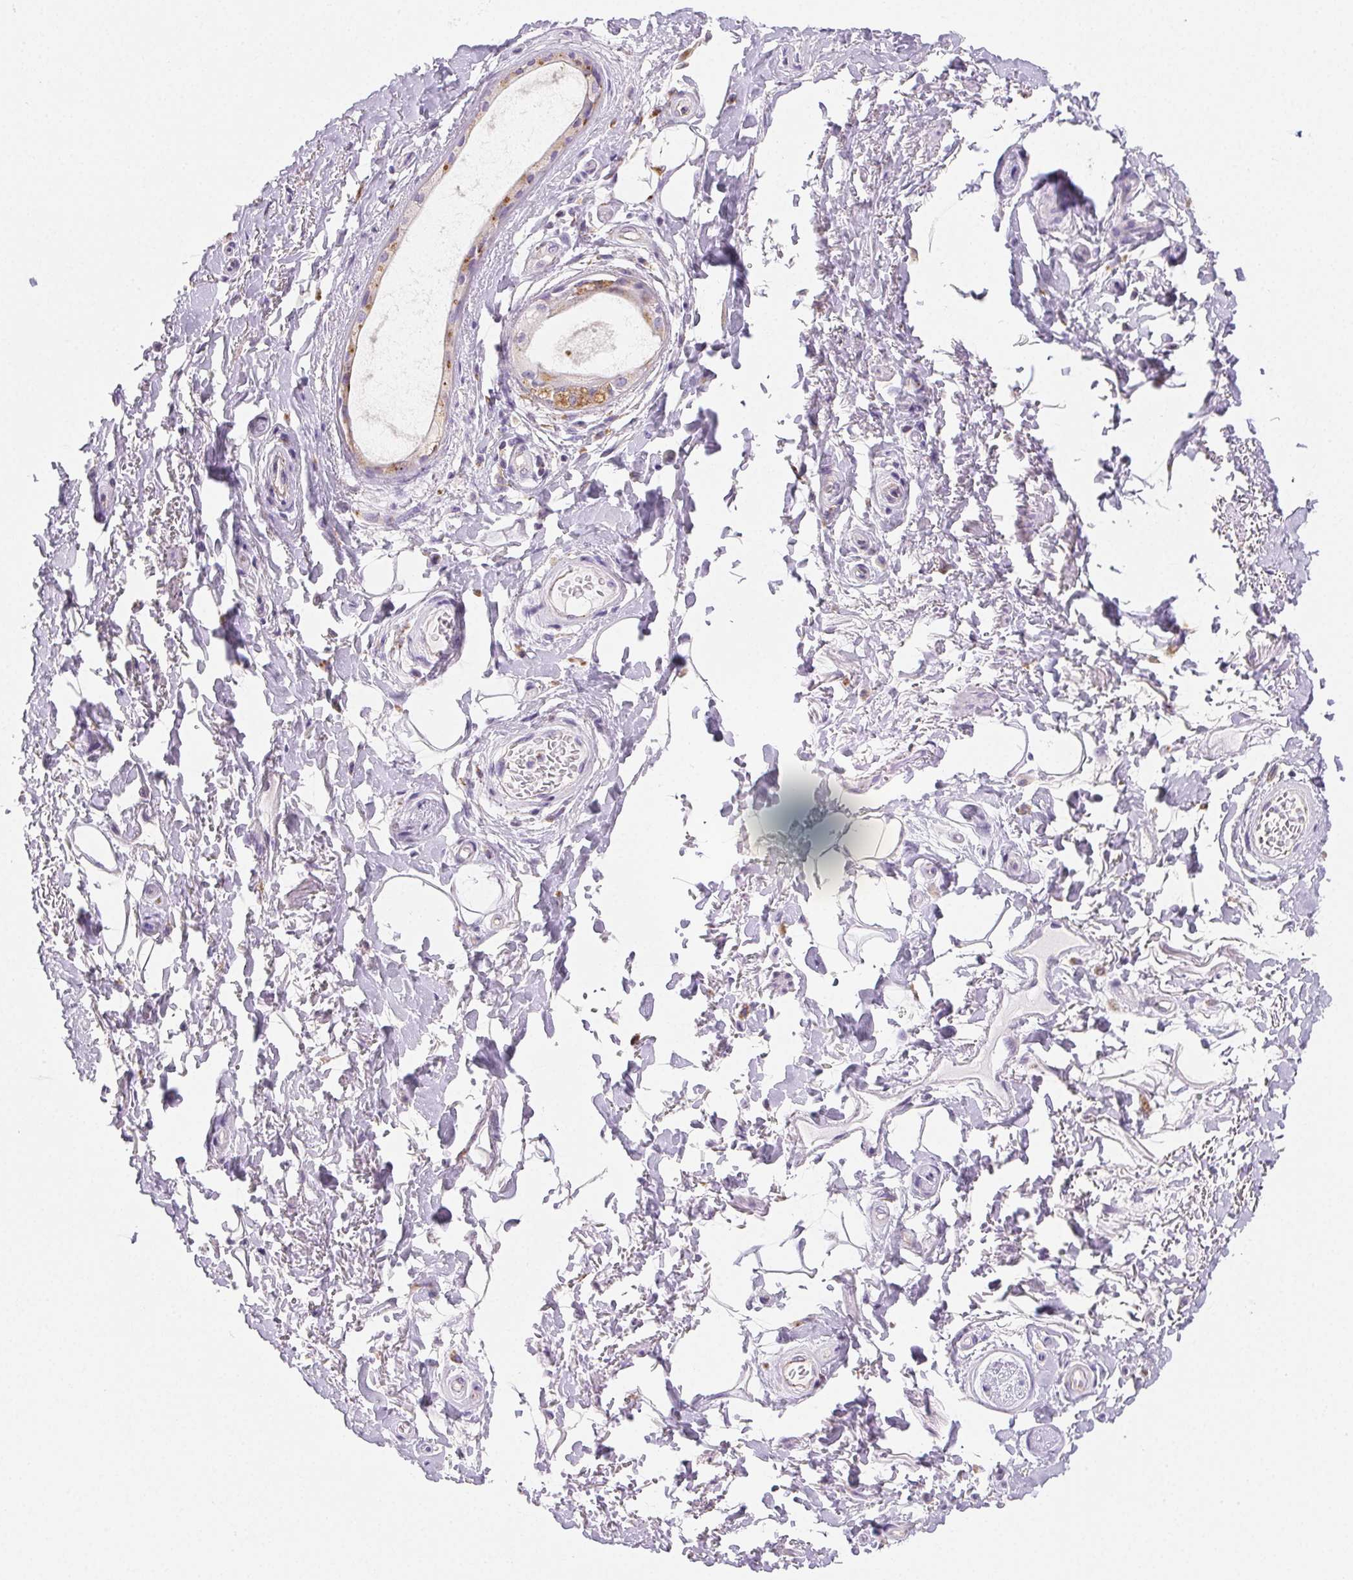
{"staining": {"intensity": "negative", "quantity": "none", "location": "none"}, "tissue": "adipose tissue", "cell_type": "Adipocytes", "image_type": "normal", "snomed": [{"axis": "morphology", "description": "Normal tissue, NOS"}, {"axis": "topography", "description": "Peripheral nerve tissue"}], "caption": "The micrograph displays no staining of adipocytes in normal adipose tissue.", "gene": "LIPA", "patient": {"sex": "male", "age": 51}}